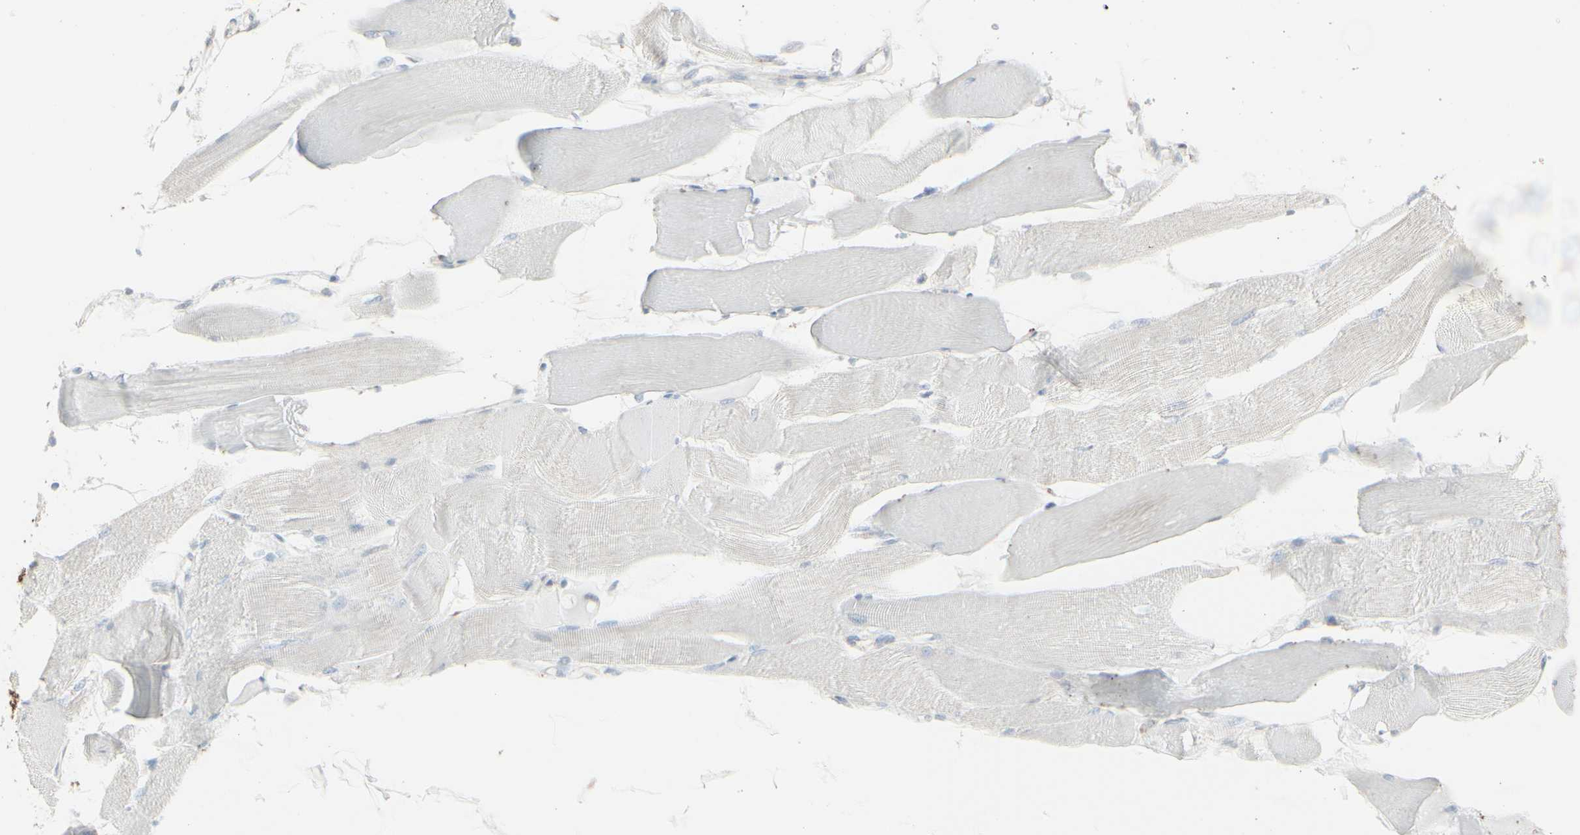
{"staining": {"intensity": "weak", "quantity": "<25%", "location": "cytoplasmic/membranous"}, "tissue": "skeletal muscle", "cell_type": "Myocytes", "image_type": "normal", "snomed": [{"axis": "morphology", "description": "Normal tissue, NOS"}, {"axis": "topography", "description": "Skeletal muscle"}, {"axis": "topography", "description": "Peripheral nerve tissue"}], "caption": "Myocytes show no significant protein positivity in unremarkable skeletal muscle. (DAB immunohistochemistry visualized using brightfield microscopy, high magnification).", "gene": "GJA1", "patient": {"sex": "female", "age": 84}}